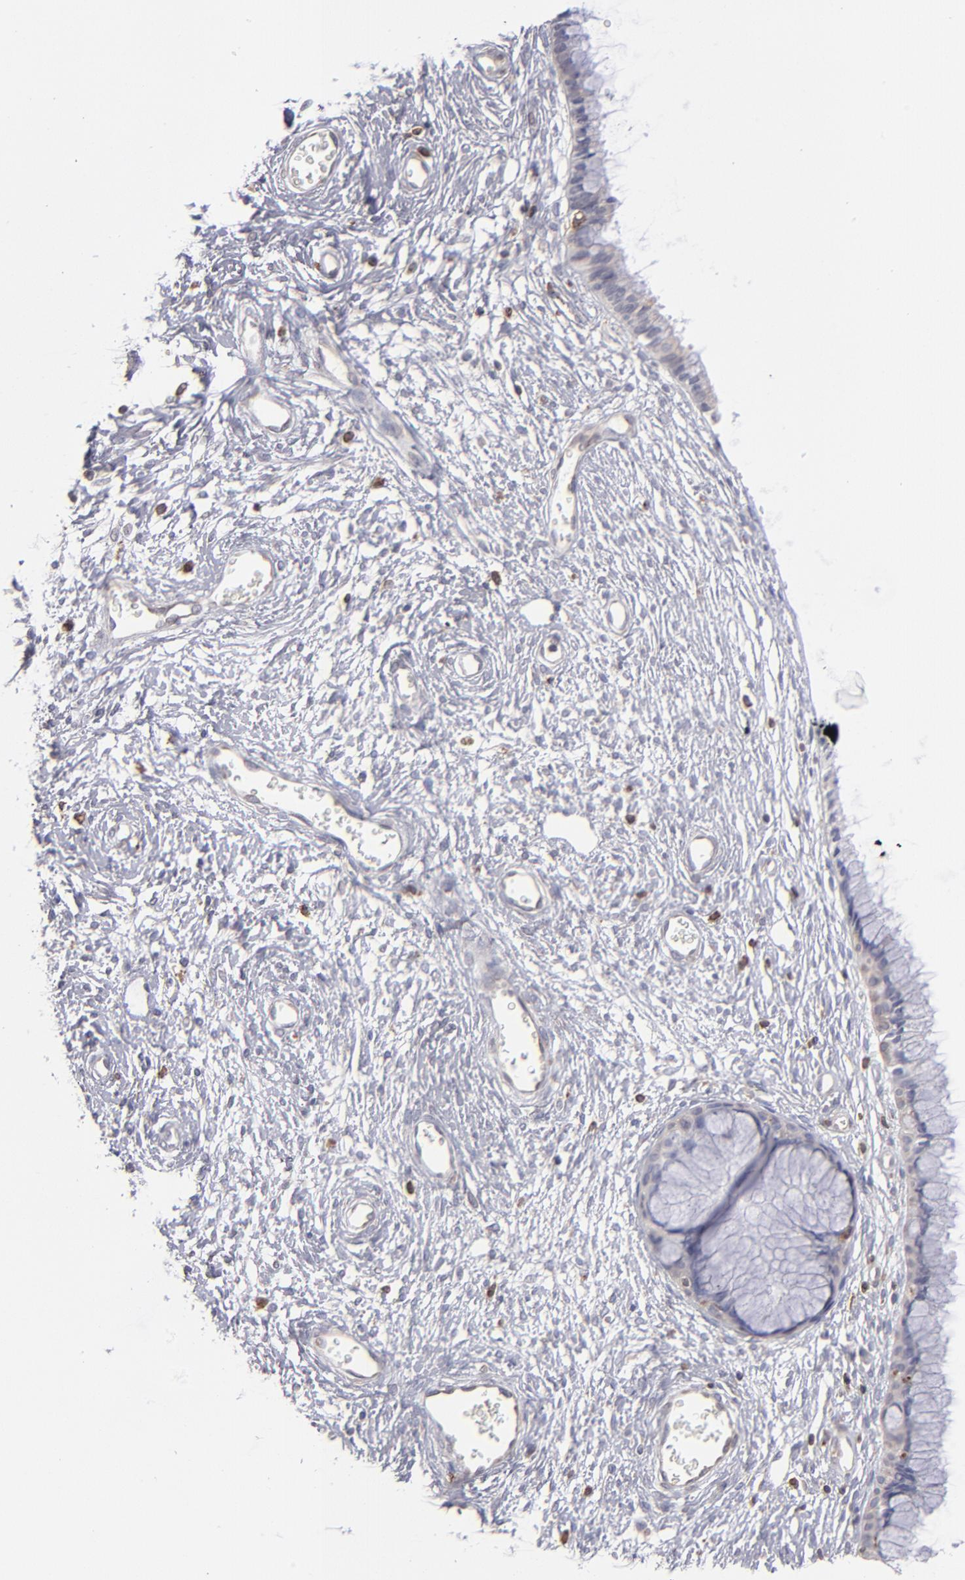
{"staining": {"intensity": "weak", "quantity": "<25%", "location": "cytoplasmic/membranous"}, "tissue": "cervix", "cell_type": "Glandular cells", "image_type": "normal", "snomed": [{"axis": "morphology", "description": "Normal tissue, NOS"}, {"axis": "topography", "description": "Cervix"}], "caption": "Histopathology image shows no protein staining in glandular cells of unremarkable cervix.", "gene": "TMX1", "patient": {"sex": "female", "age": 55}}